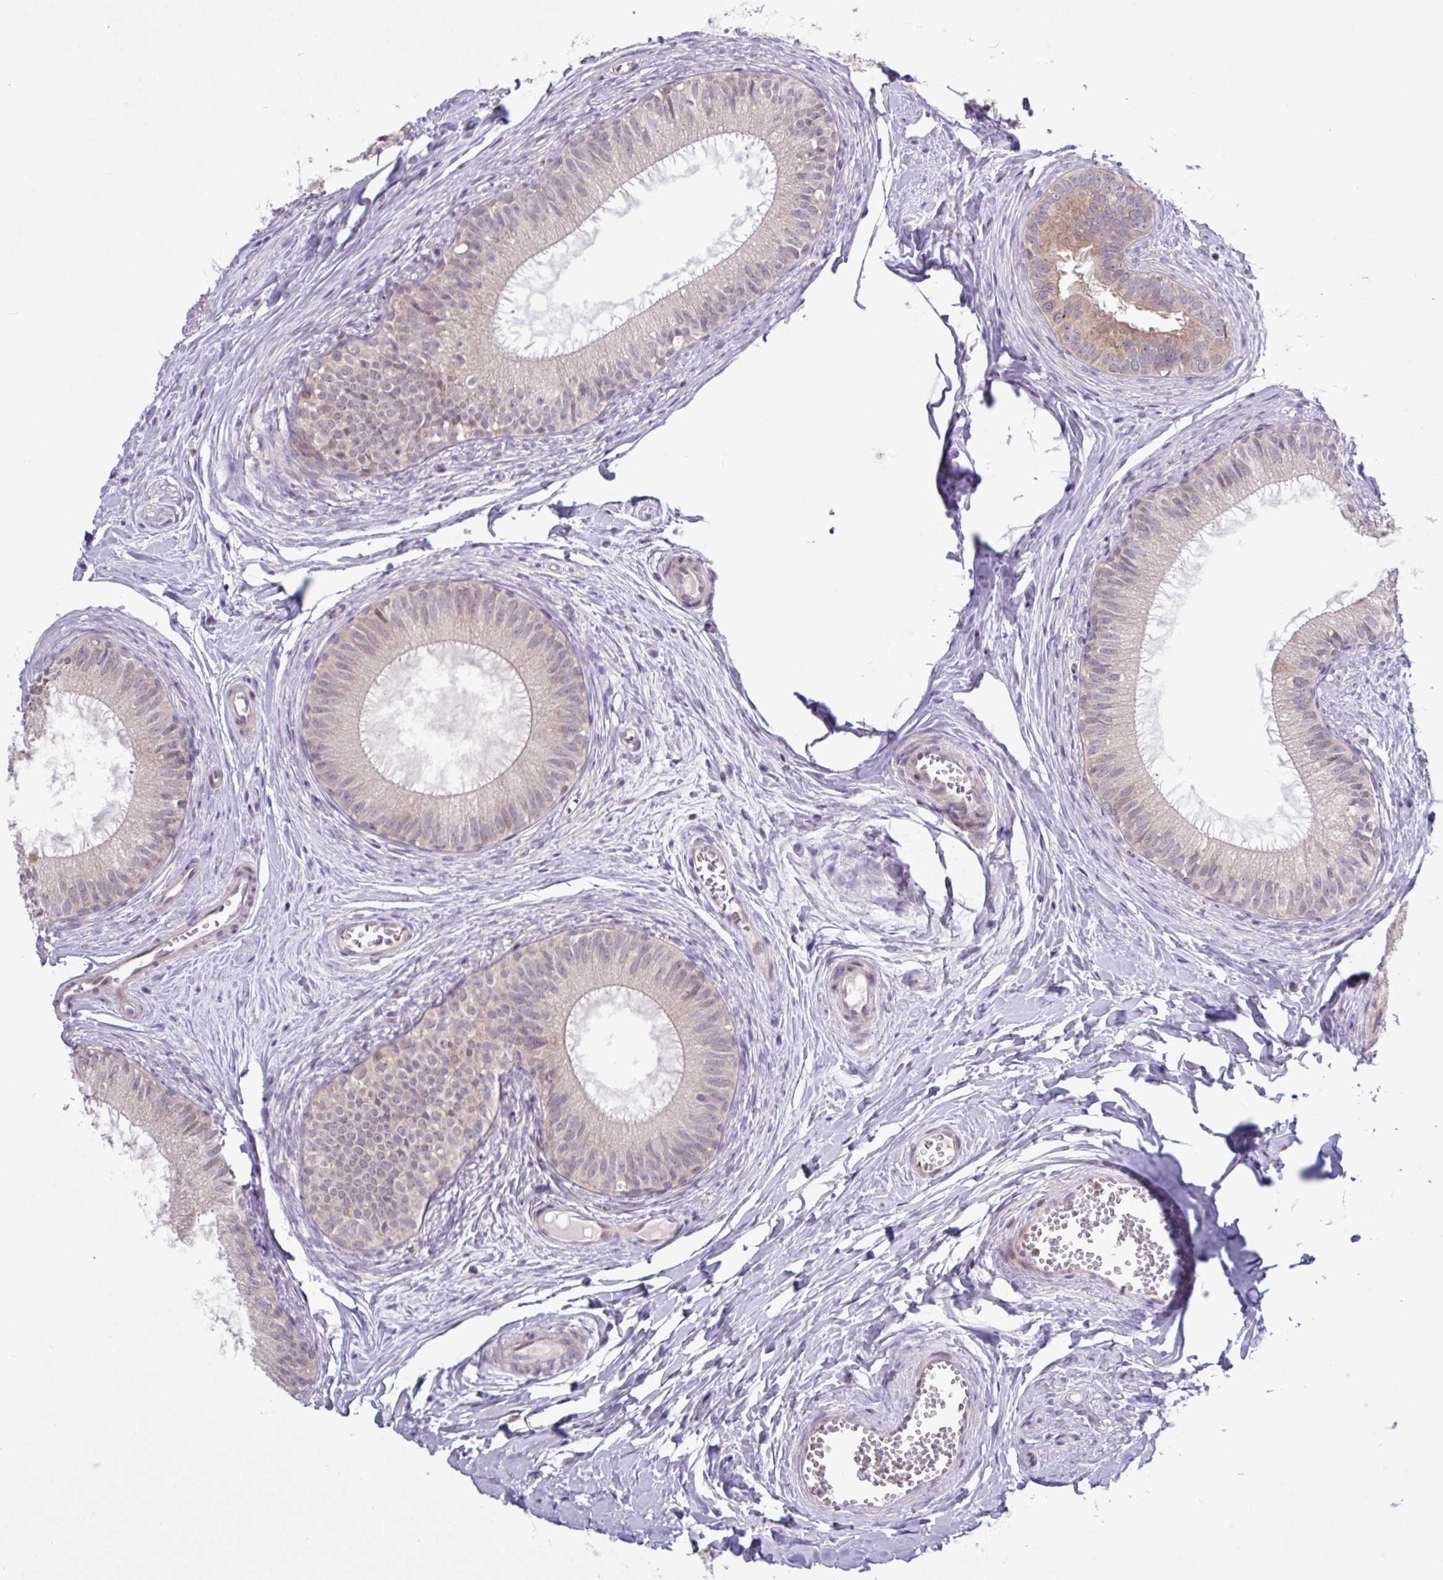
{"staining": {"intensity": "moderate", "quantity": "25%-75%", "location": "cytoplasmic/membranous,nuclear"}, "tissue": "epididymis", "cell_type": "Glandular cells", "image_type": "normal", "snomed": [{"axis": "morphology", "description": "Normal tissue, NOS"}, {"axis": "topography", "description": "Epididymis"}], "caption": "Protein staining shows moderate cytoplasmic/membranous,nuclear expression in approximately 25%-75% of glandular cells in benign epididymis. (IHC, brightfield microscopy, high magnification).", "gene": "RTL3", "patient": {"sex": "male", "age": 25}}